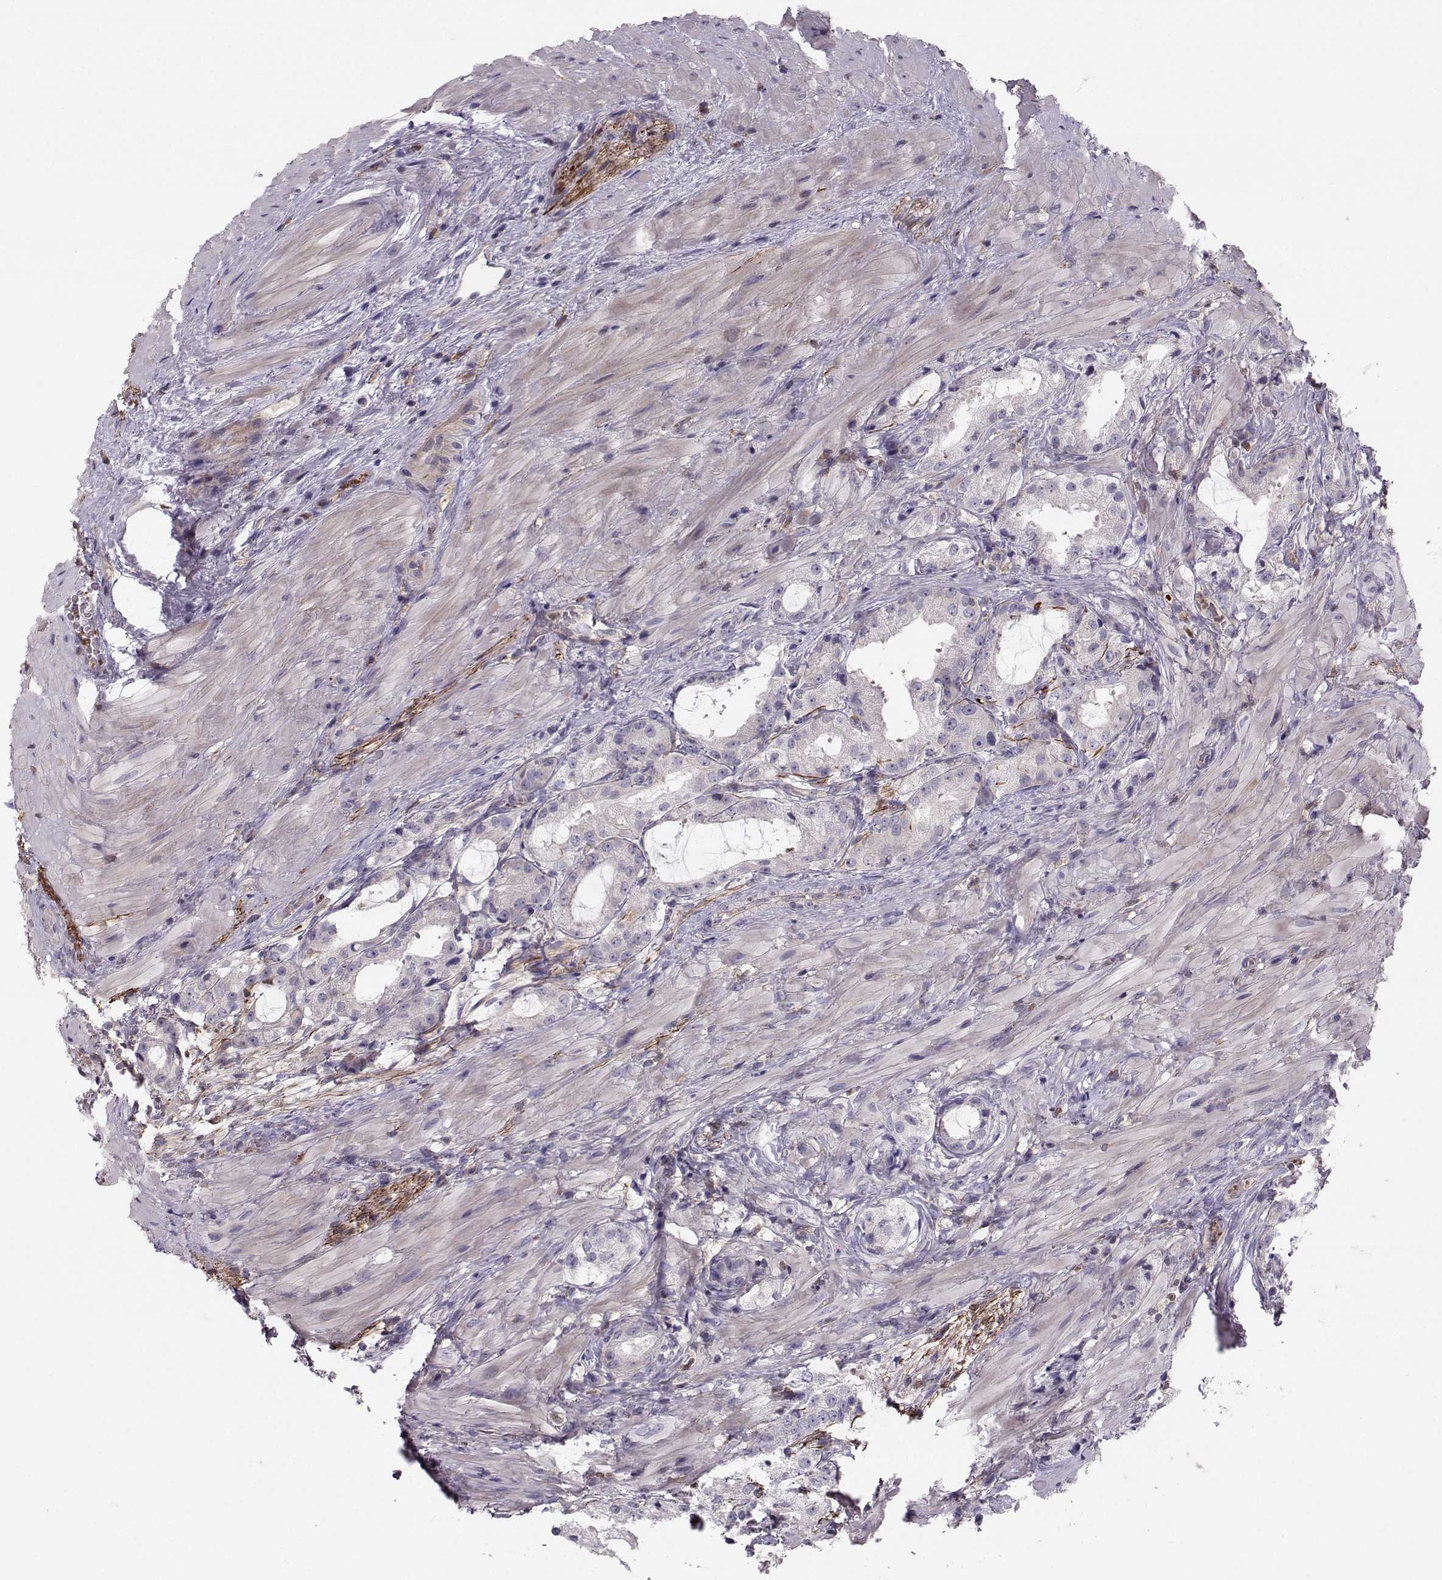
{"staining": {"intensity": "negative", "quantity": "none", "location": "none"}, "tissue": "prostate cancer", "cell_type": "Tumor cells", "image_type": "cancer", "snomed": [{"axis": "morphology", "description": "Adenocarcinoma, NOS"}, {"axis": "morphology", "description": "Adenocarcinoma, High grade"}, {"axis": "topography", "description": "Prostate"}], "caption": "This is an IHC photomicrograph of human prostate cancer (adenocarcinoma (high-grade)). There is no positivity in tumor cells.", "gene": "ASB16", "patient": {"sex": "male", "age": 64}}